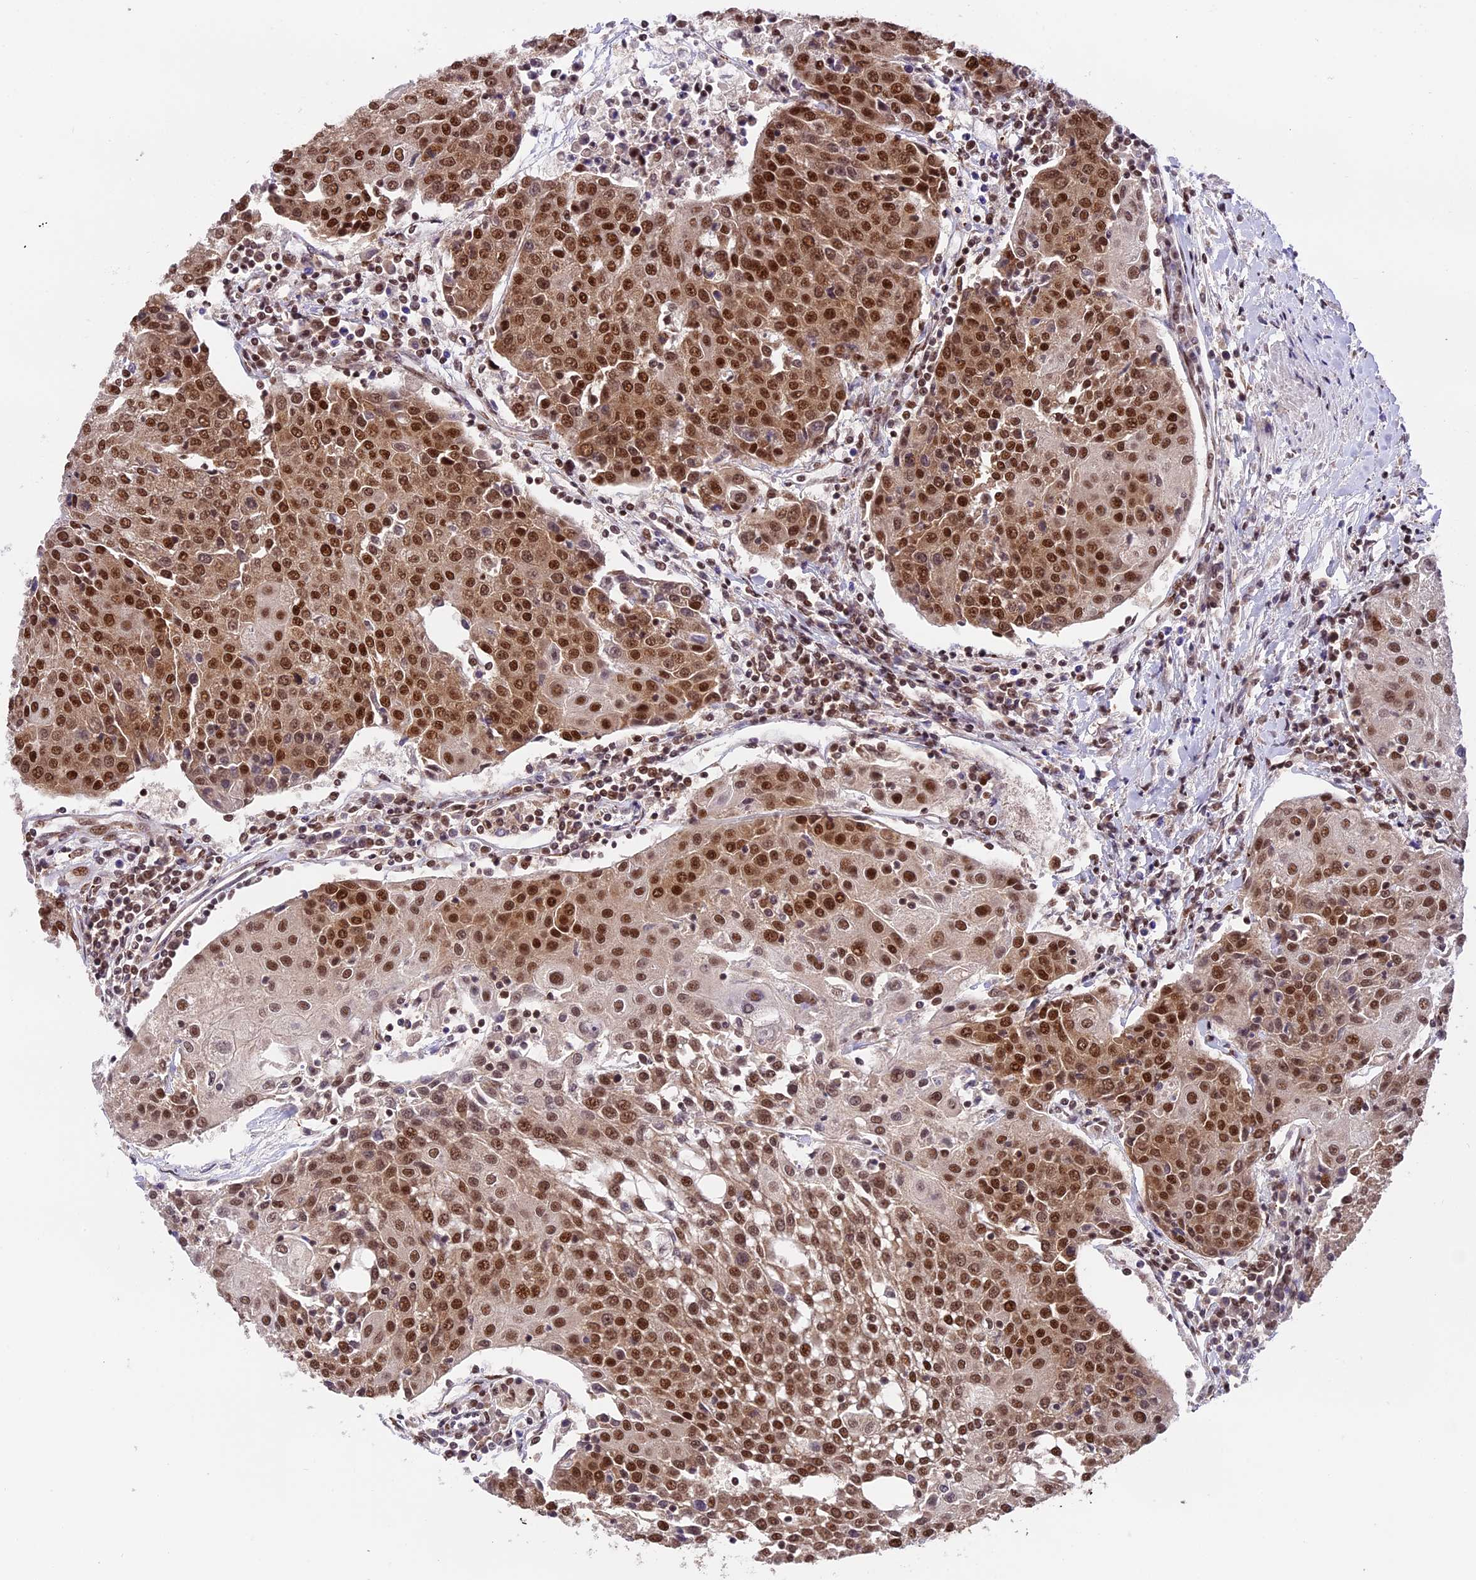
{"staining": {"intensity": "strong", "quantity": ">75%", "location": "nuclear"}, "tissue": "urothelial cancer", "cell_type": "Tumor cells", "image_type": "cancer", "snomed": [{"axis": "morphology", "description": "Urothelial carcinoma, High grade"}, {"axis": "topography", "description": "Urinary bladder"}], "caption": "This photomicrograph exhibits immunohistochemistry staining of urothelial cancer, with high strong nuclear expression in about >75% of tumor cells.", "gene": "RAMAC", "patient": {"sex": "female", "age": 85}}